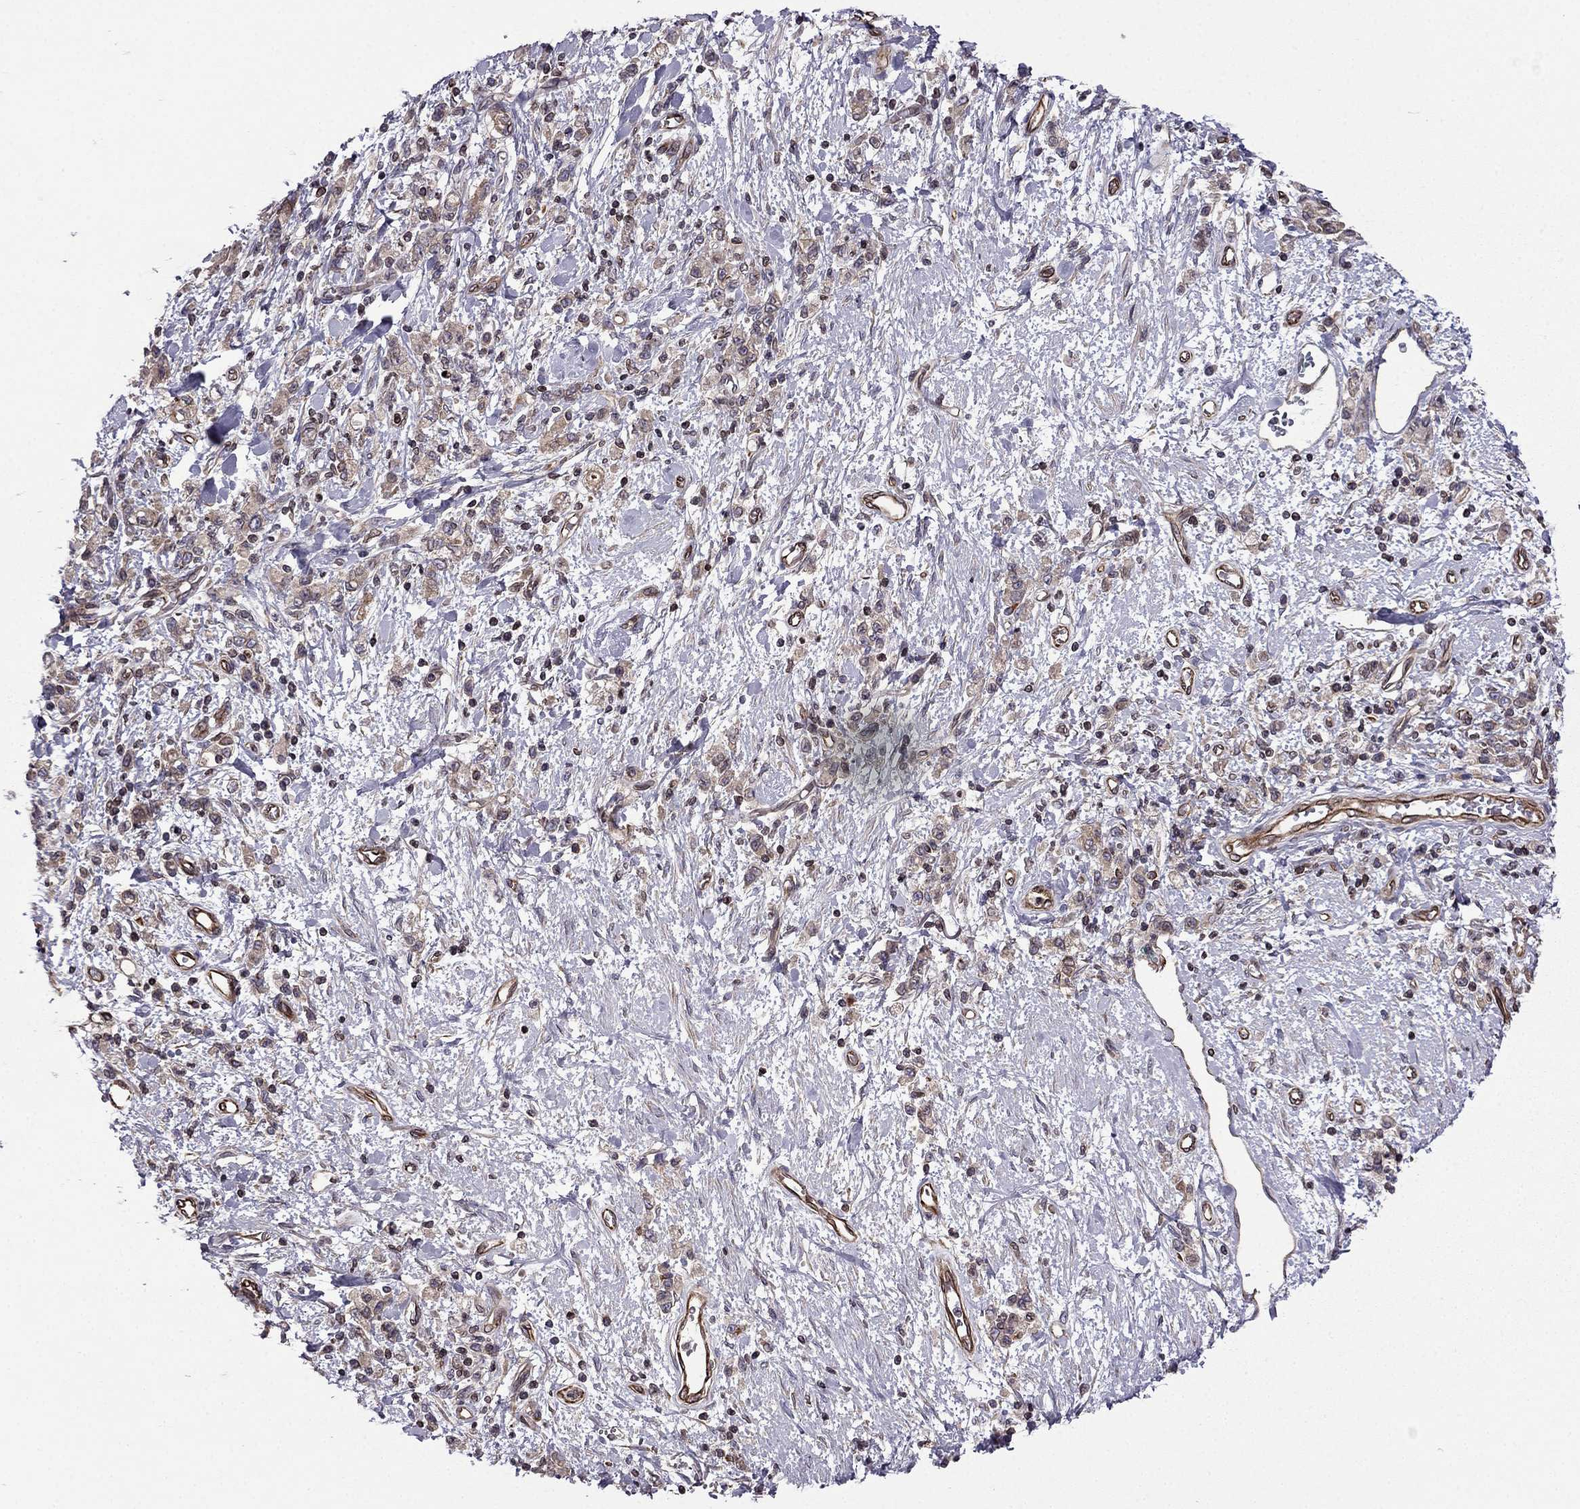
{"staining": {"intensity": "weak", "quantity": "25%-75%", "location": "cytoplasmic/membranous"}, "tissue": "stomach cancer", "cell_type": "Tumor cells", "image_type": "cancer", "snomed": [{"axis": "morphology", "description": "Adenocarcinoma, NOS"}, {"axis": "topography", "description": "Stomach"}], "caption": "The histopathology image demonstrates a brown stain indicating the presence of a protein in the cytoplasmic/membranous of tumor cells in stomach cancer (adenocarcinoma). Immunohistochemistry stains the protein of interest in brown and the nuclei are stained blue.", "gene": "CDC42BPA", "patient": {"sex": "male", "age": 77}}